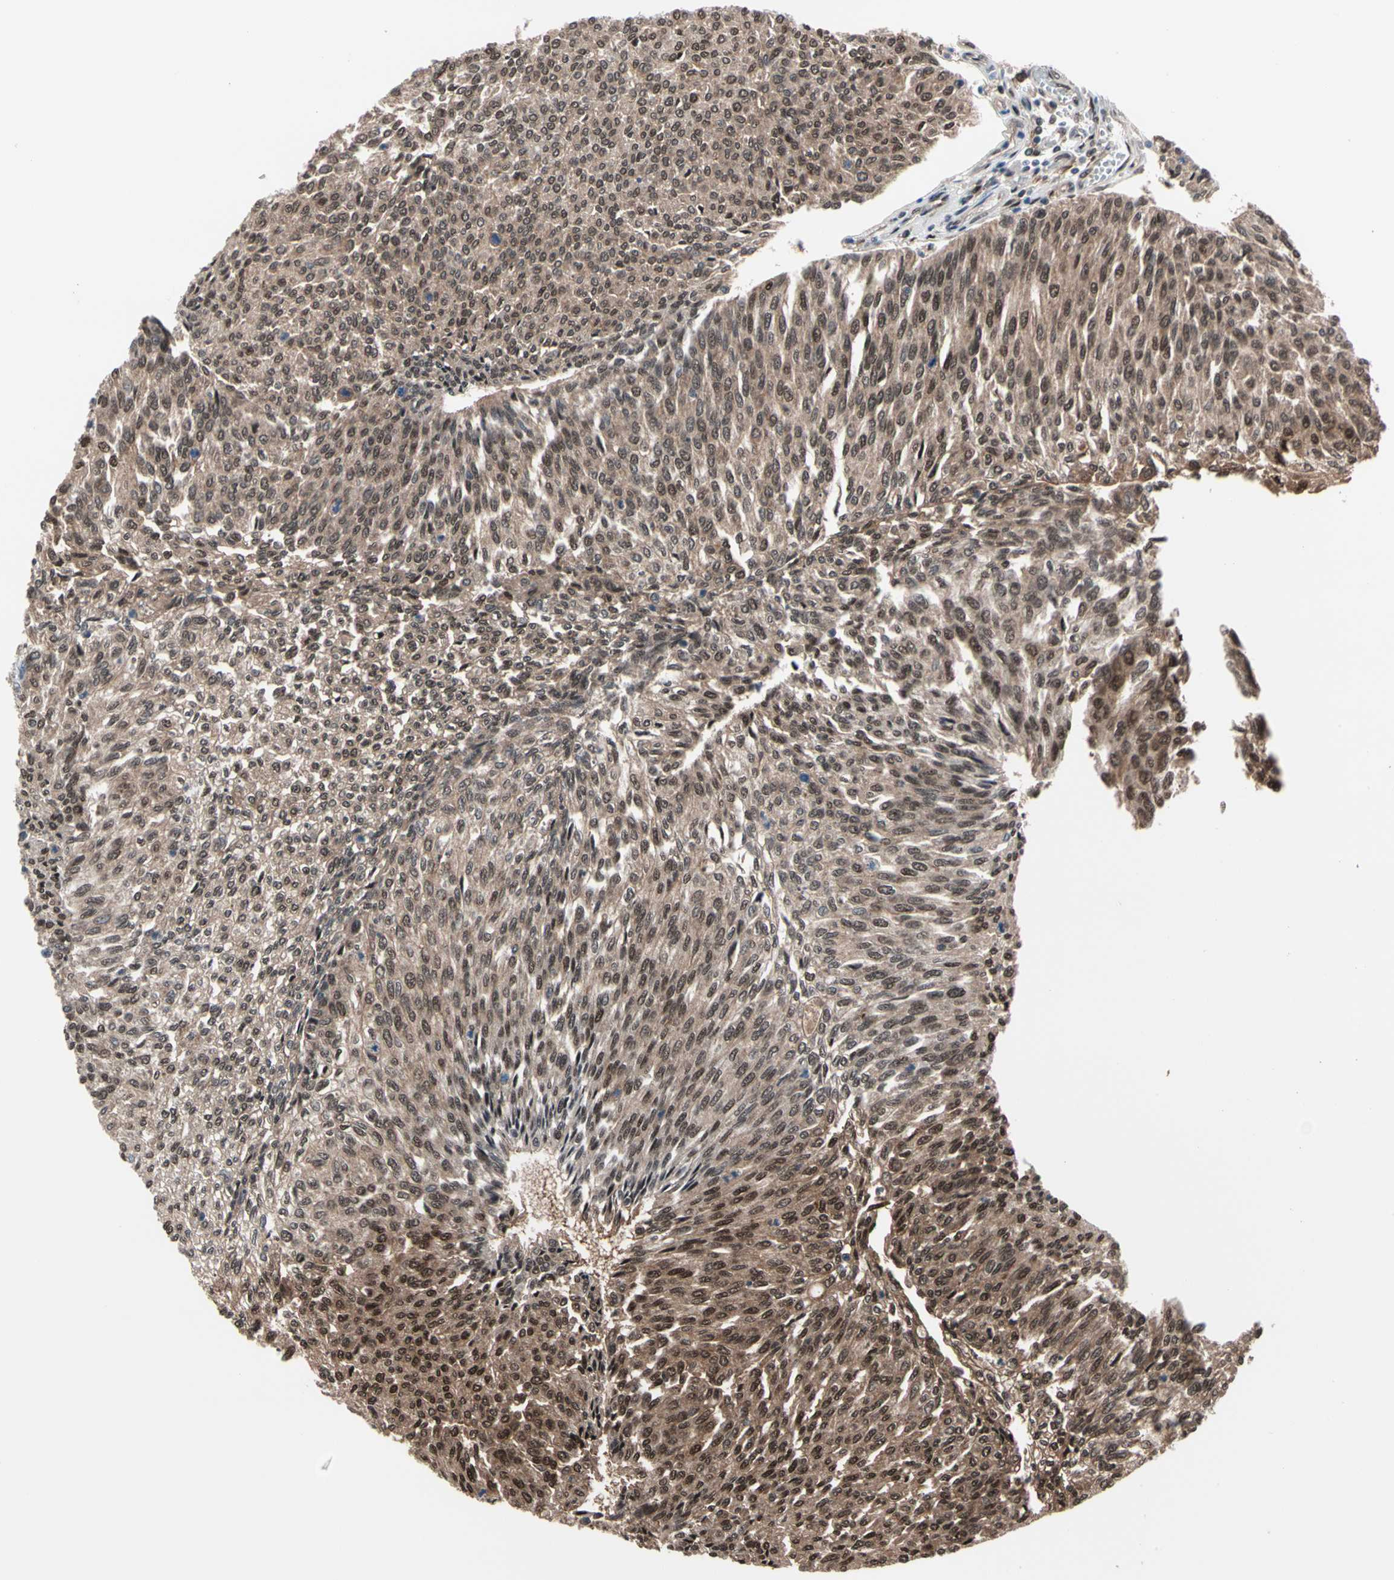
{"staining": {"intensity": "moderate", "quantity": ">75%", "location": "cytoplasmic/membranous,nuclear"}, "tissue": "urothelial cancer", "cell_type": "Tumor cells", "image_type": "cancer", "snomed": [{"axis": "morphology", "description": "Urothelial carcinoma, Low grade"}, {"axis": "topography", "description": "Urinary bladder"}], "caption": "Urothelial cancer stained for a protein demonstrates moderate cytoplasmic/membranous and nuclear positivity in tumor cells.", "gene": "PSMA2", "patient": {"sex": "female", "age": 79}}